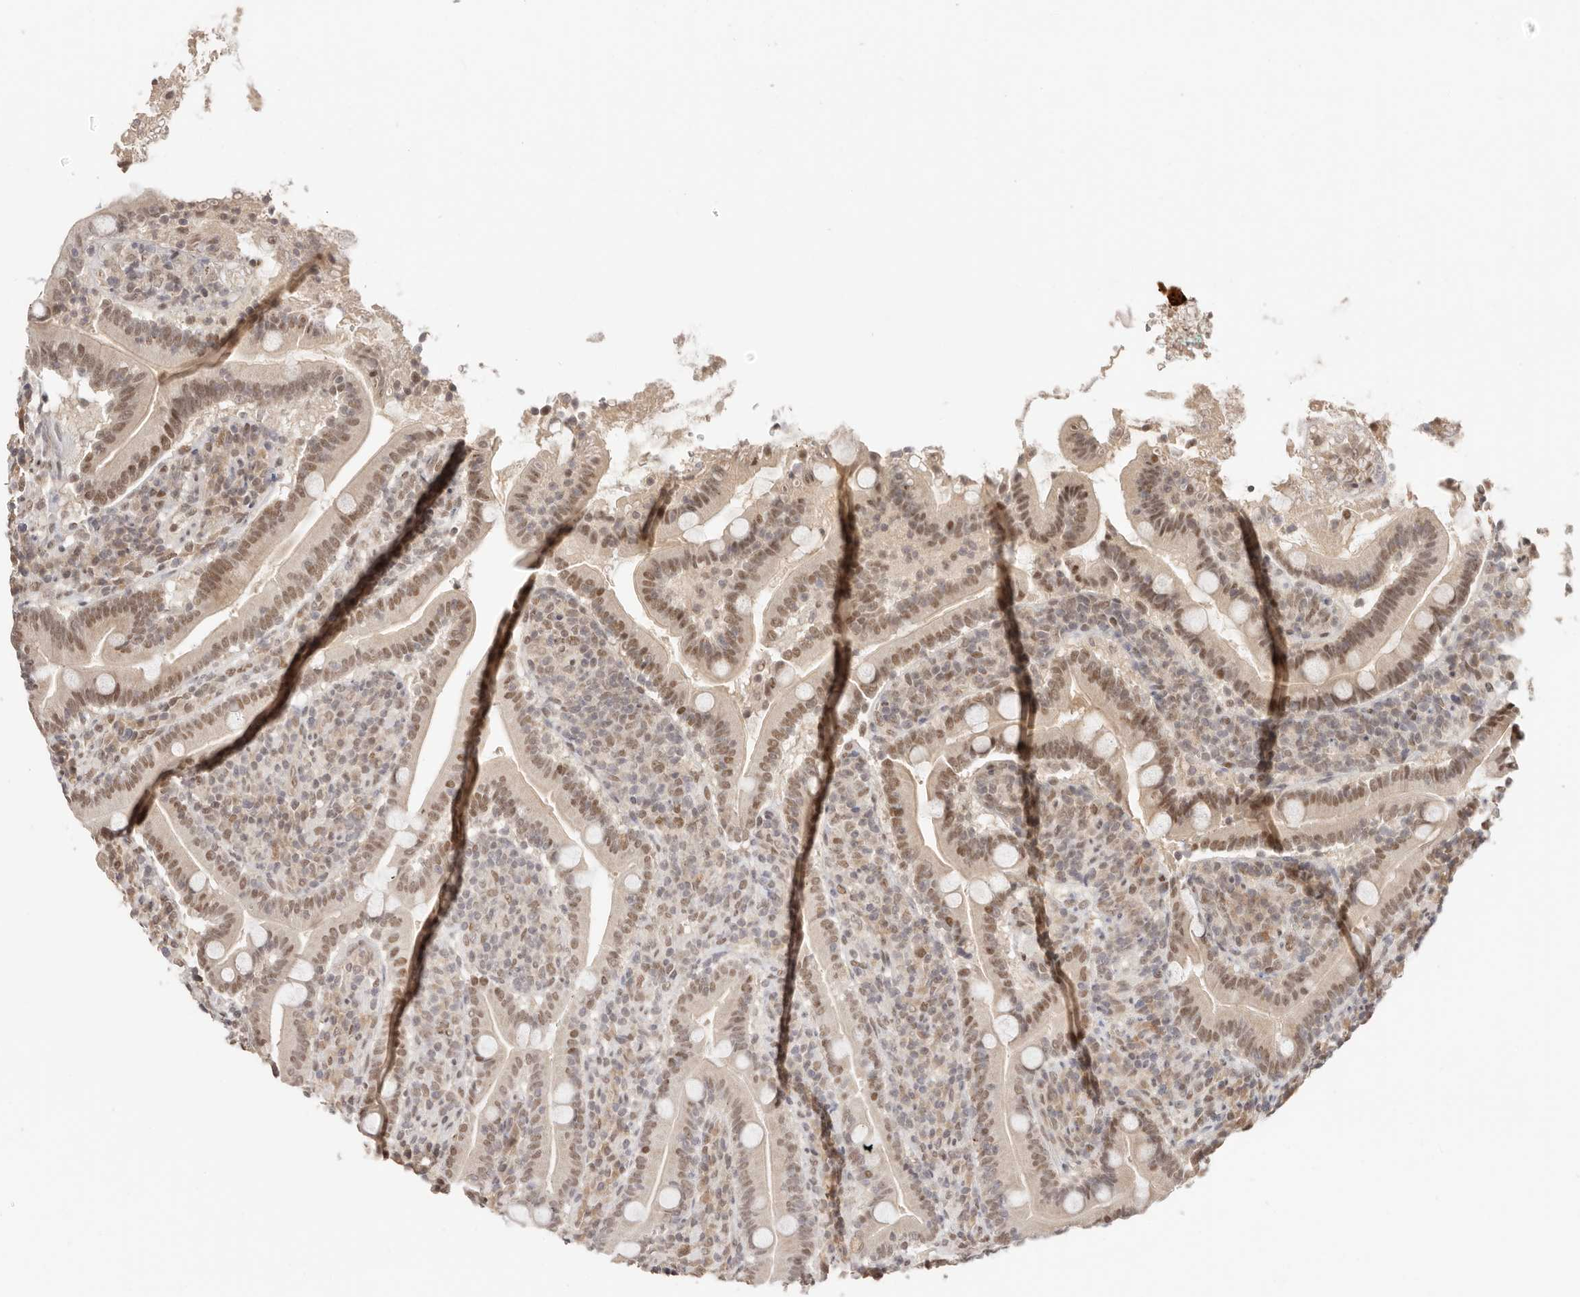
{"staining": {"intensity": "moderate", "quantity": ">75%", "location": "nuclear"}, "tissue": "duodenum", "cell_type": "Glandular cells", "image_type": "normal", "snomed": [{"axis": "morphology", "description": "Normal tissue, NOS"}, {"axis": "topography", "description": "Duodenum"}], "caption": "Duodenum stained with immunohistochemistry shows moderate nuclear expression in approximately >75% of glandular cells.", "gene": "RFC3", "patient": {"sex": "male", "age": 35}}